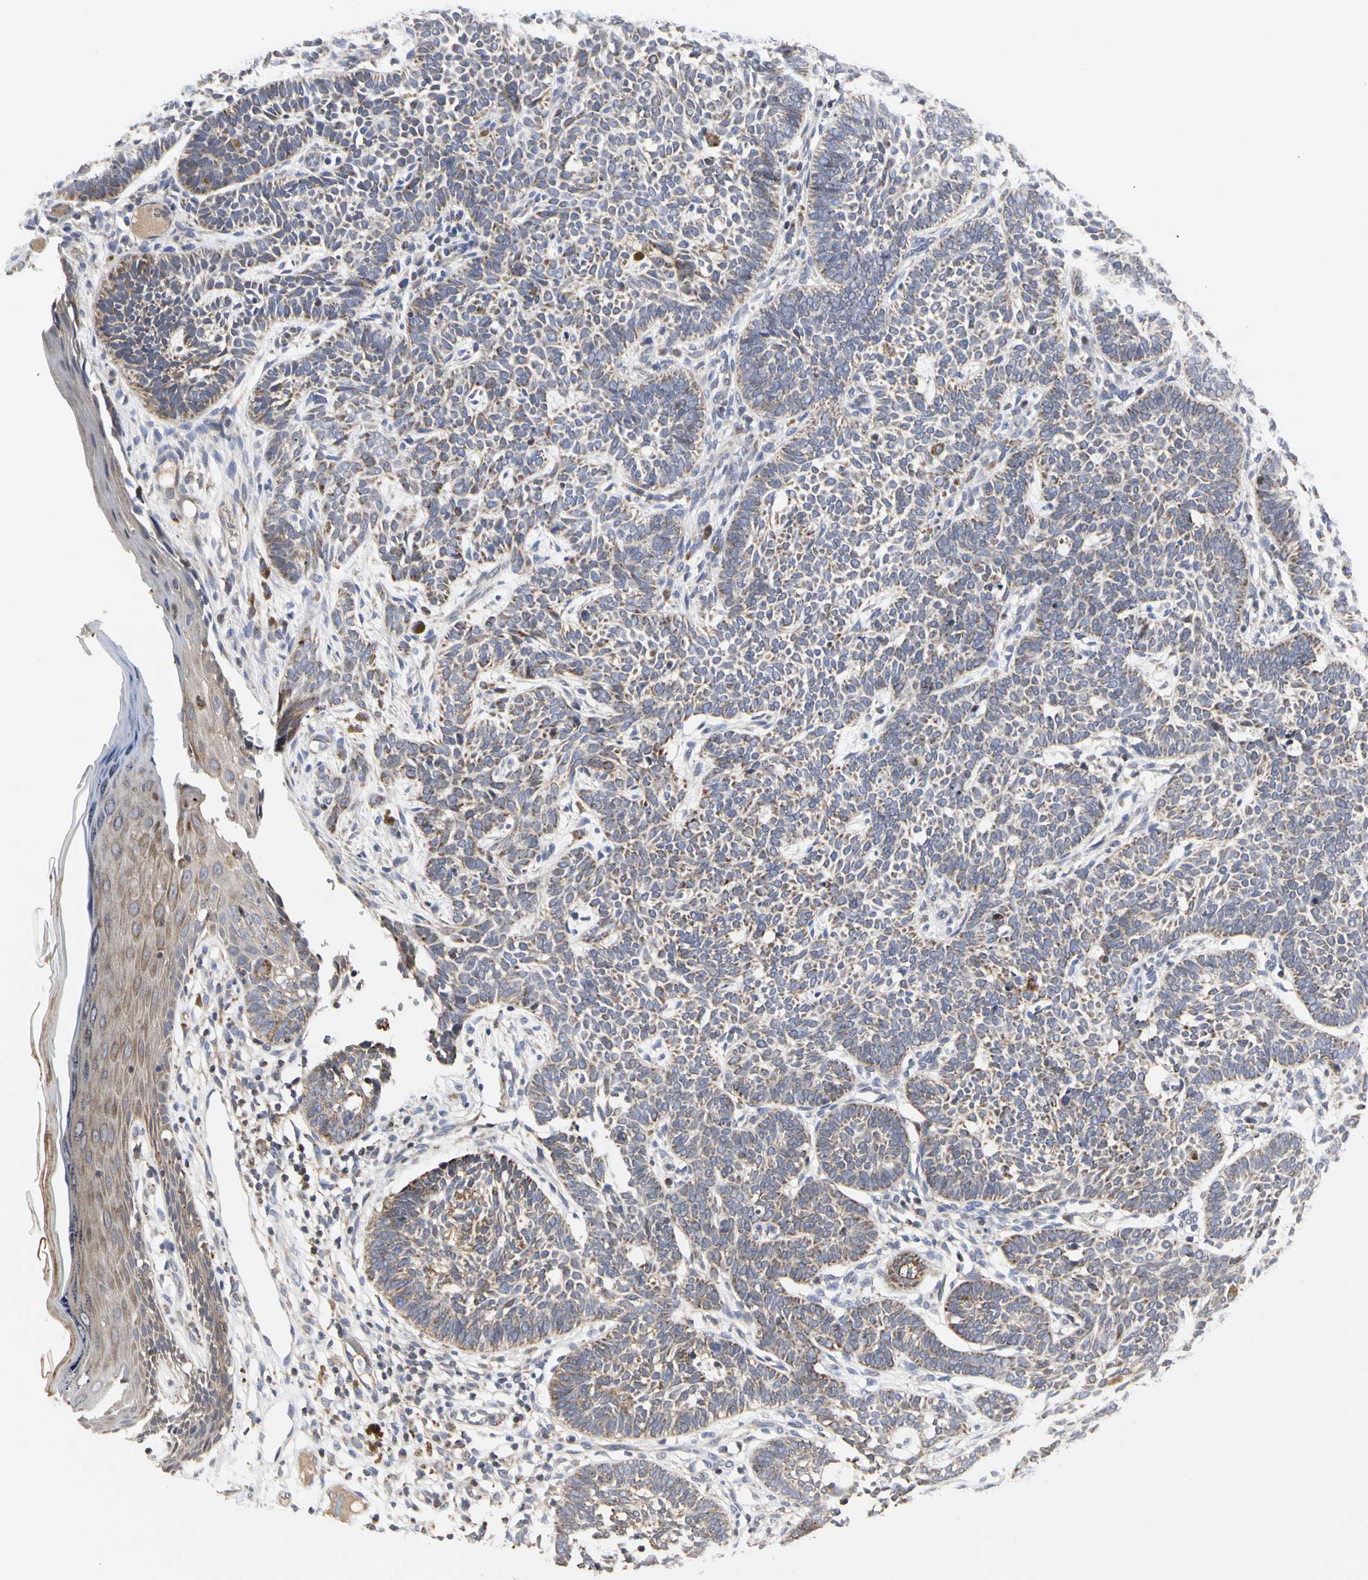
{"staining": {"intensity": "weak", "quantity": "25%-75%", "location": "cytoplasmic/membranous"}, "tissue": "skin cancer", "cell_type": "Tumor cells", "image_type": "cancer", "snomed": [{"axis": "morphology", "description": "Normal tissue, NOS"}, {"axis": "morphology", "description": "Basal cell carcinoma"}, {"axis": "topography", "description": "Skin"}], "caption": "Skin cancer (basal cell carcinoma) stained for a protein (brown) displays weak cytoplasmic/membranous positive positivity in approximately 25%-75% of tumor cells.", "gene": "TSKU", "patient": {"sex": "male", "age": 87}}